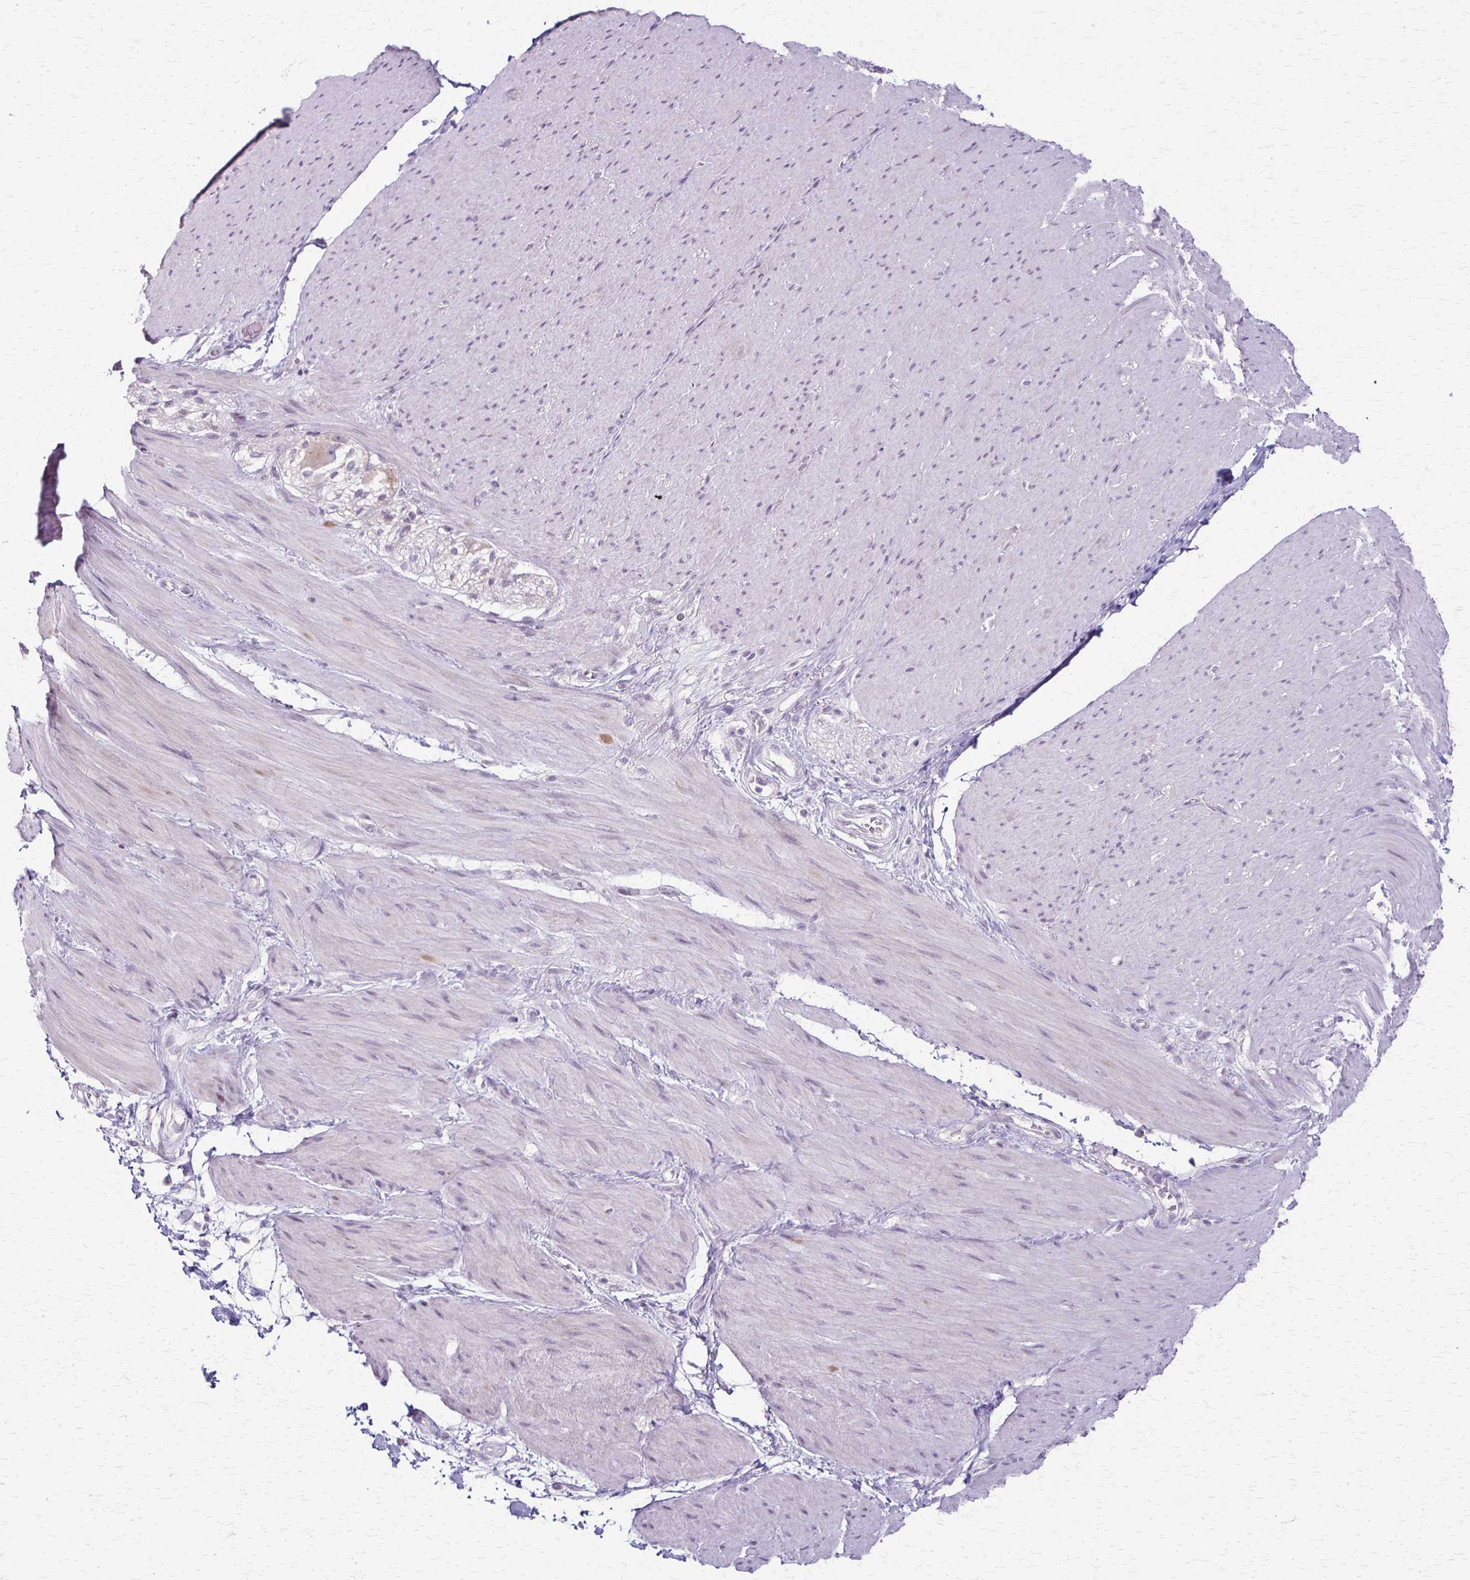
{"staining": {"intensity": "negative", "quantity": "none", "location": "none"}, "tissue": "smooth muscle", "cell_type": "Smooth muscle cells", "image_type": "normal", "snomed": [{"axis": "morphology", "description": "Normal tissue, NOS"}, {"axis": "topography", "description": "Smooth muscle"}, {"axis": "topography", "description": "Rectum"}], "caption": "This micrograph is of unremarkable smooth muscle stained with immunohistochemistry (IHC) to label a protein in brown with the nuclei are counter-stained blue. There is no staining in smooth muscle cells. The staining is performed using DAB brown chromogen with nuclei counter-stained in using hematoxylin.", "gene": "SLC35E2B", "patient": {"sex": "male", "age": 53}}